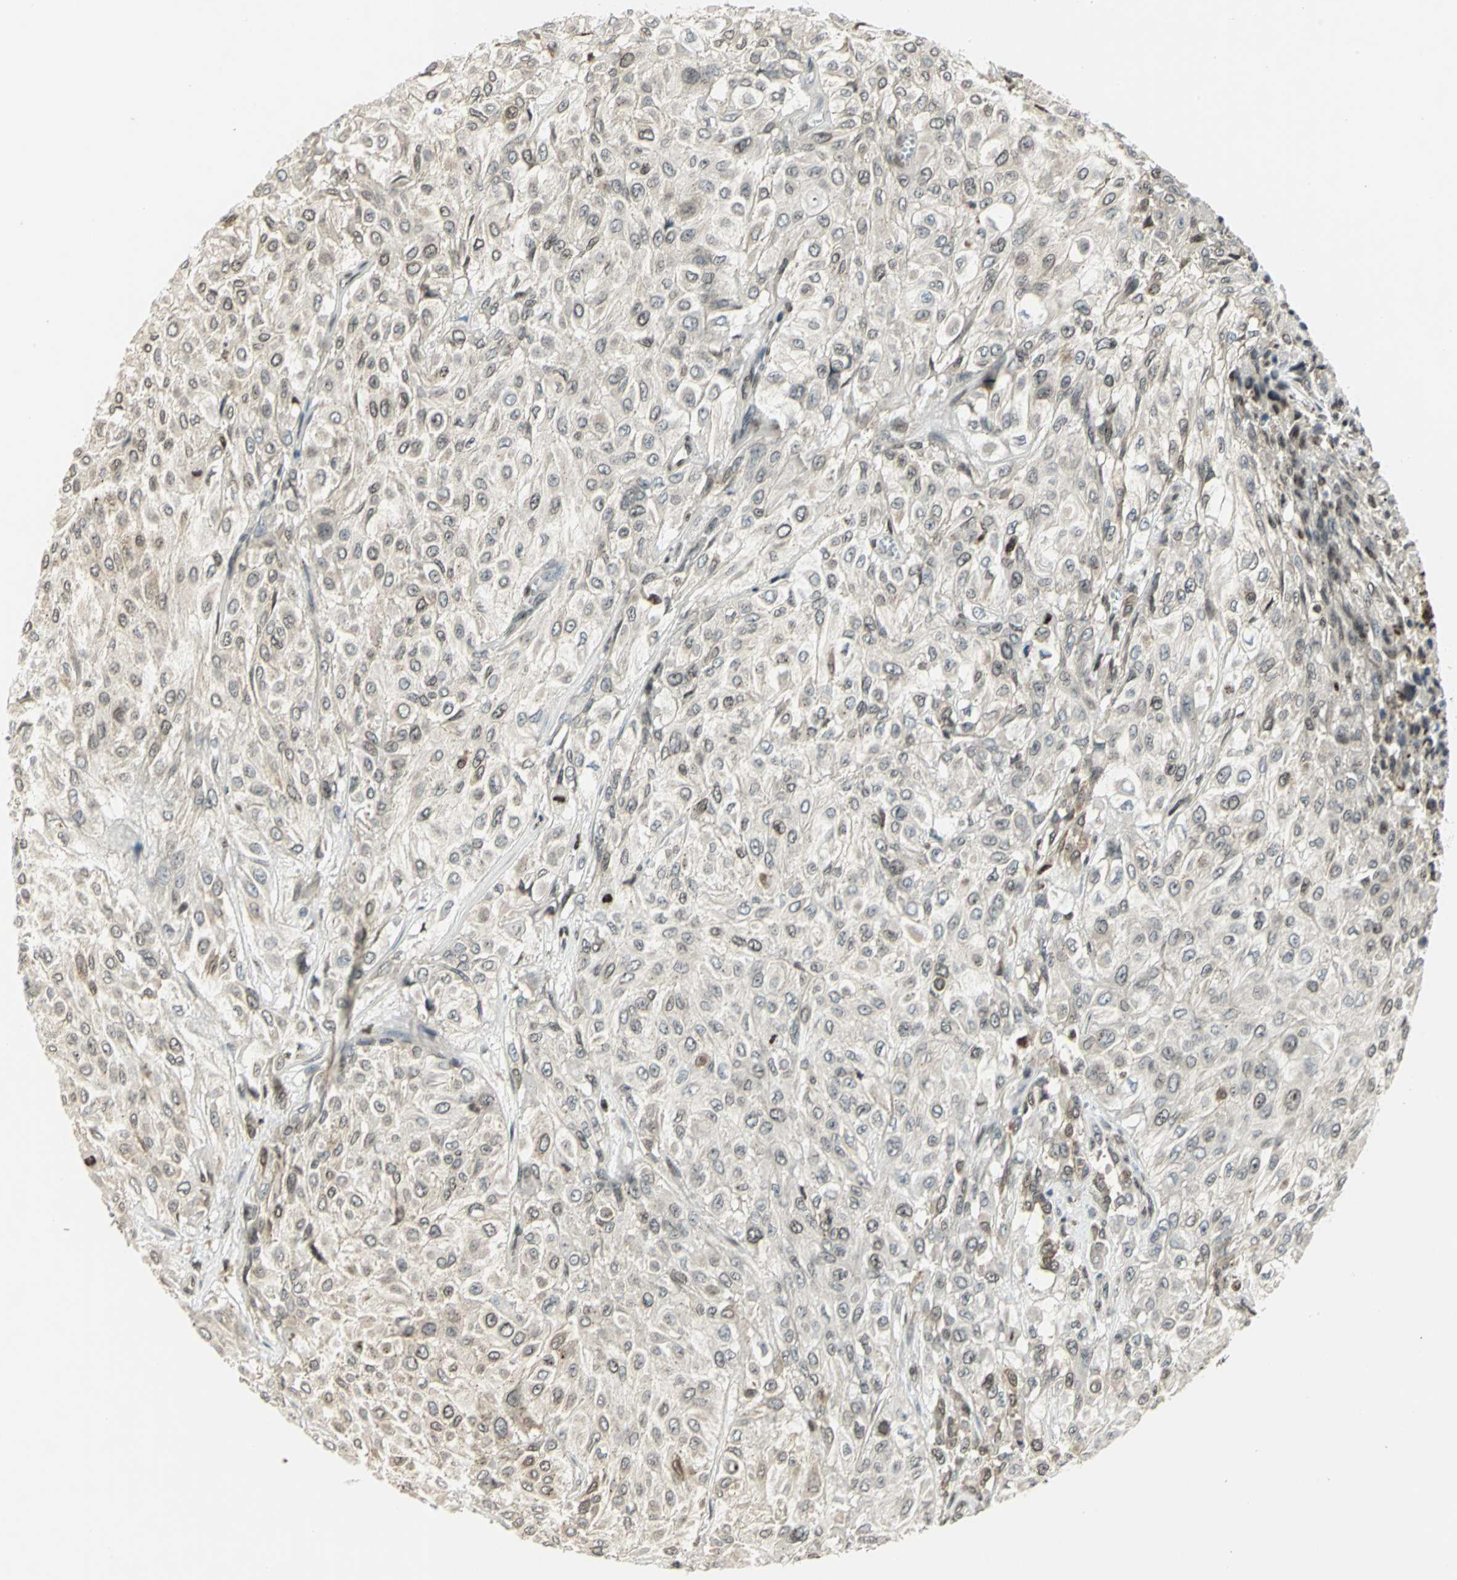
{"staining": {"intensity": "weak", "quantity": "25%-75%", "location": "cytoplasmic/membranous,nuclear"}, "tissue": "urothelial cancer", "cell_type": "Tumor cells", "image_type": "cancer", "snomed": [{"axis": "morphology", "description": "Urothelial carcinoma, High grade"}, {"axis": "topography", "description": "Urinary bladder"}], "caption": "A brown stain highlights weak cytoplasmic/membranous and nuclear expression of a protein in human urothelial carcinoma (high-grade) tumor cells. The protein is shown in brown color, while the nuclei are stained blue.", "gene": "LGALS3", "patient": {"sex": "male", "age": 57}}